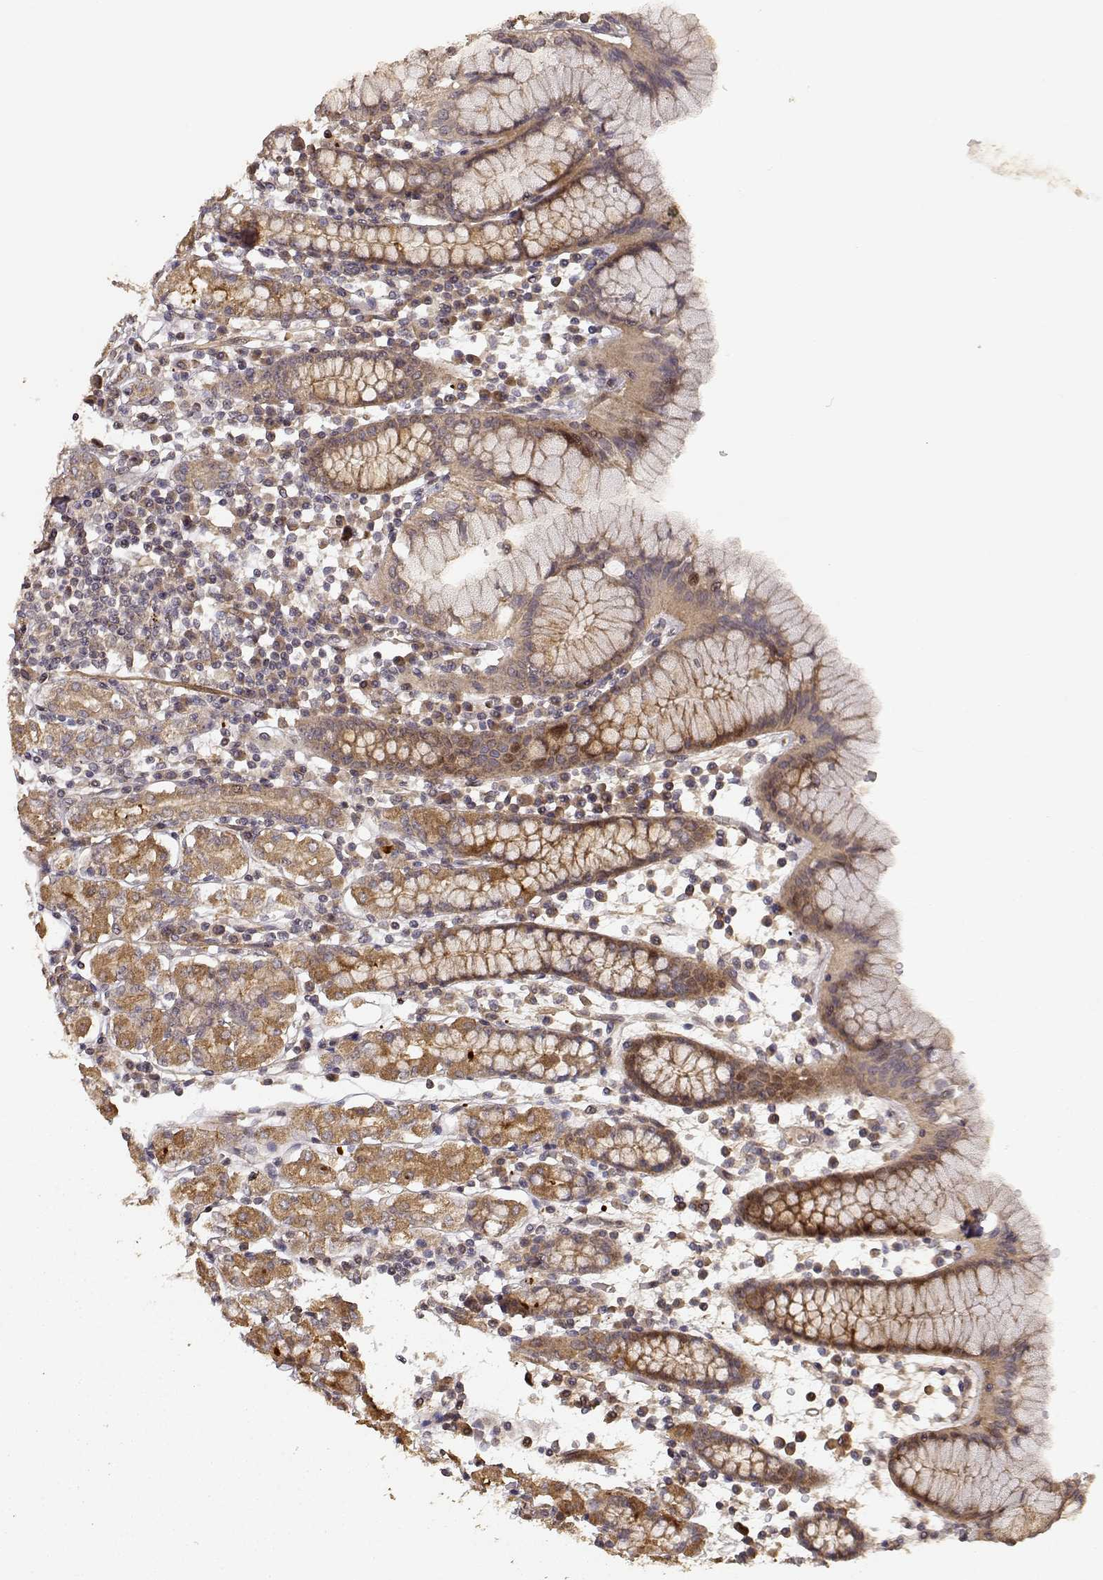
{"staining": {"intensity": "strong", "quantity": "<25%", "location": "cytoplasmic/membranous"}, "tissue": "stomach", "cell_type": "Glandular cells", "image_type": "normal", "snomed": [{"axis": "morphology", "description": "Normal tissue, NOS"}, {"axis": "topography", "description": "Stomach, upper"}, {"axis": "topography", "description": "Stomach"}], "caption": "Stomach stained for a protein (brown) displays strong cytoplasmic/membranous positive expression in about <25% of glandular cells.", "gene": "PICK1", "patient": {"sex": "male", "age": 62}}